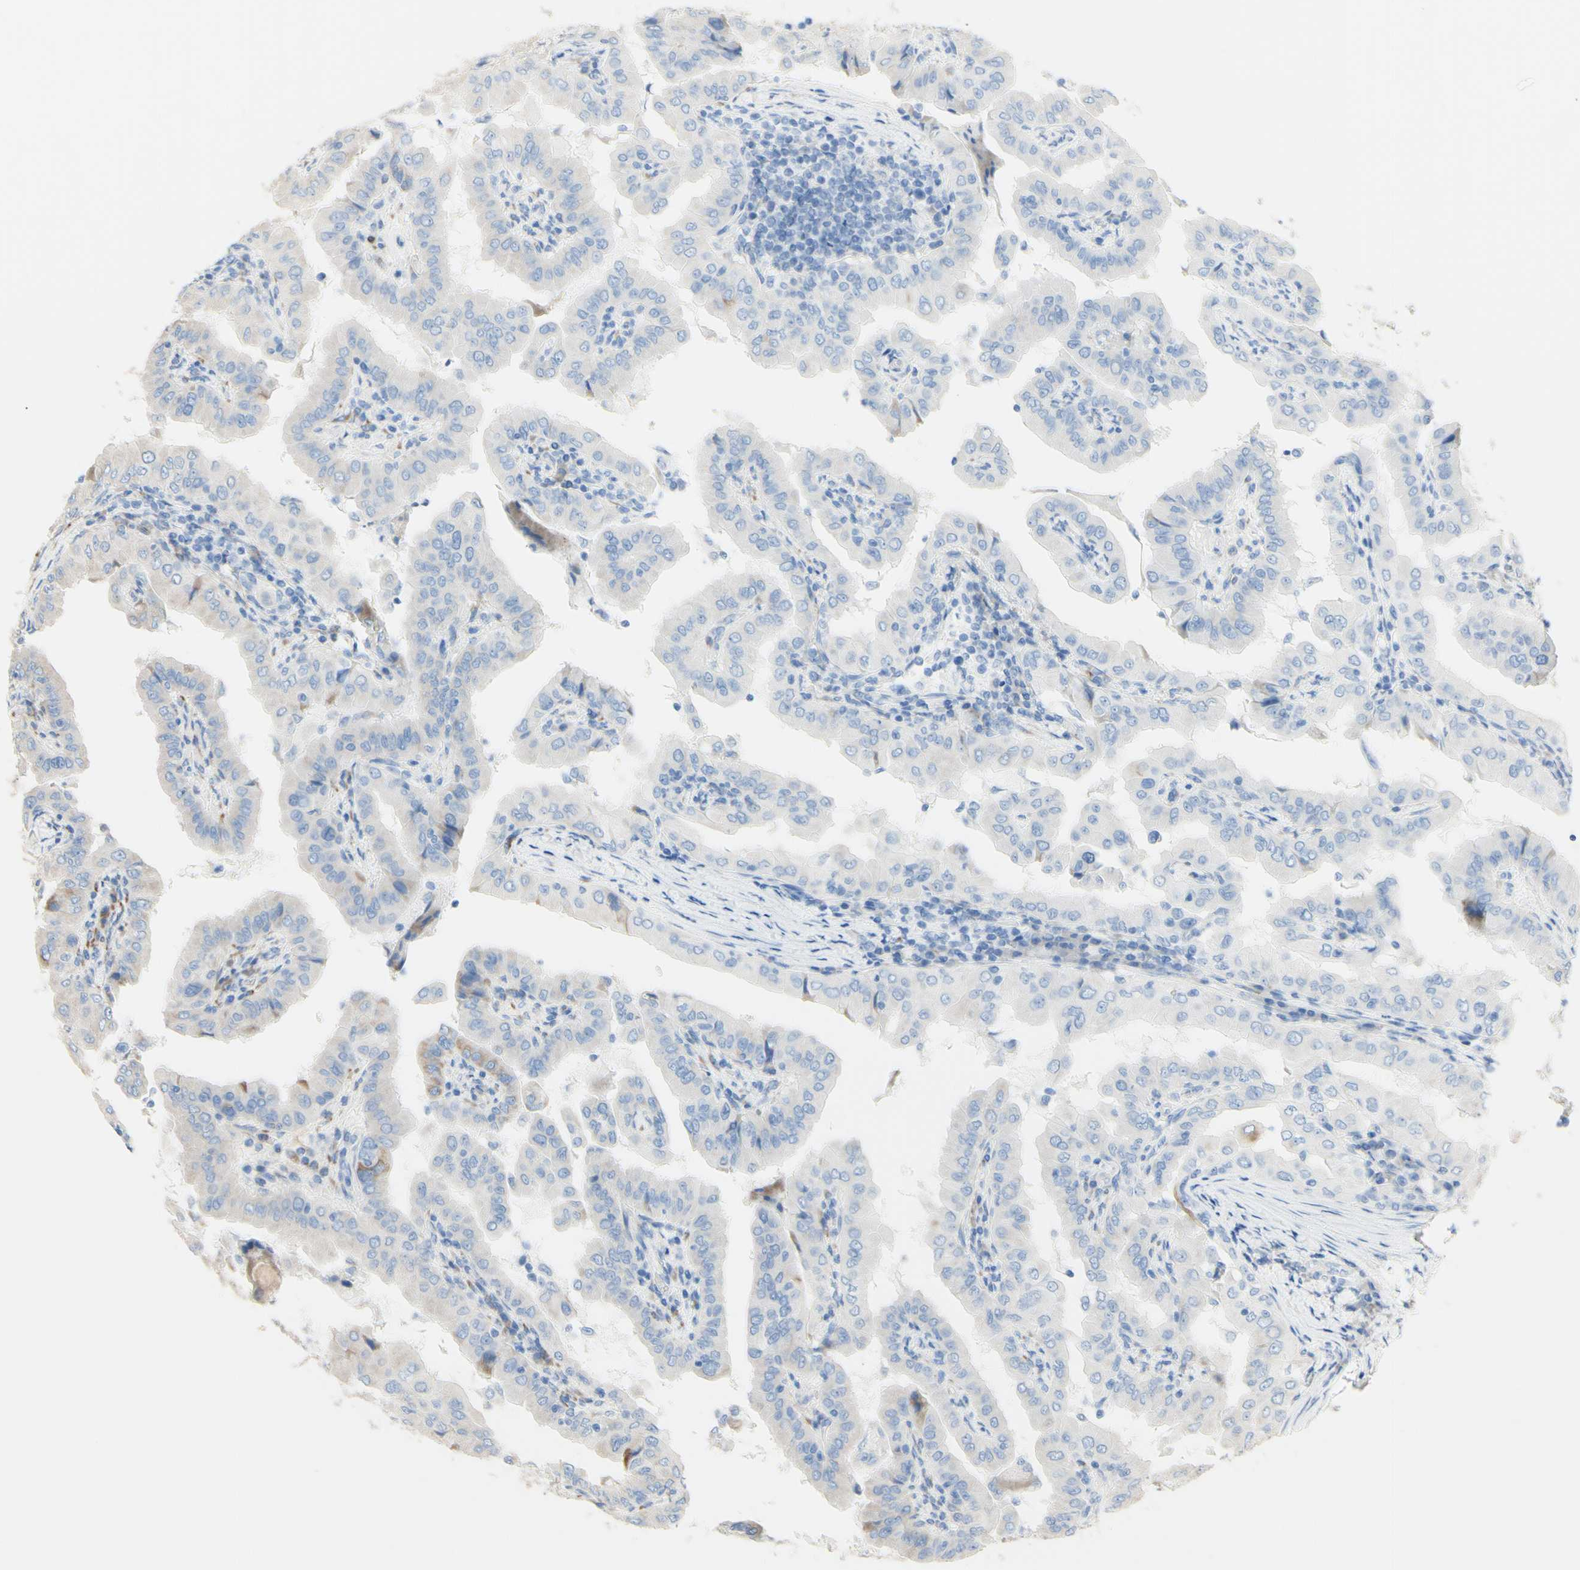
{"staining": {"intensity": "negative", "quantity": "none", "location": "none"}, "tissue": "thyroid cancer", "cell_type": "Tumor cells", "image_type": "cancer", "snomed": [{"axis": "morphology", "description": "Papillary adenocarcinoma, NOS"}, {"axis": "topography", "description": "Thyroid gland"}], "caption": "An image of thyroid cancer (papillary adenocarcinoma) stained for a protein displays no brown staining in tumor cells.", "gene": "AGPAT5", "patient": {"sex": "male", "age": 33}}